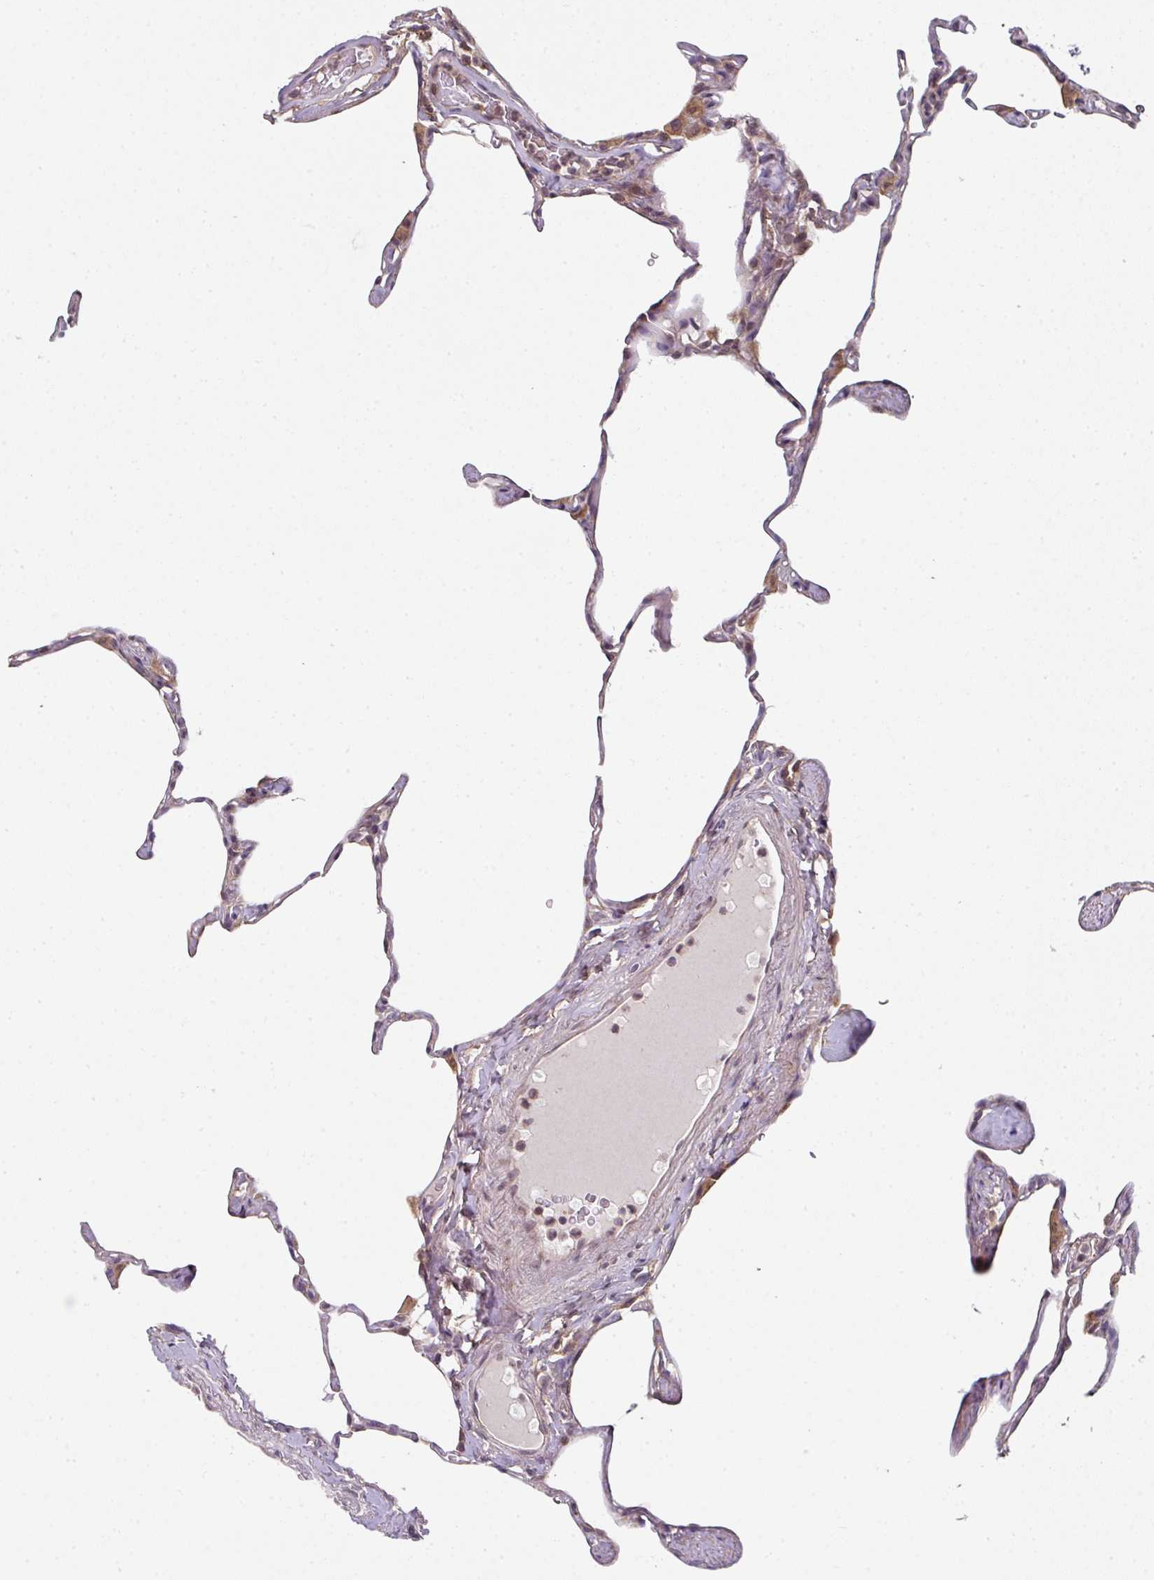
{"staining": {"intensity": "weak", "quantity": "<25%", "location": "cytoplasmic/membranous"}, "tissue": "lung", "cell_type": "Alveolar cells", "image_type": "normal", "snomed": [{"axis": "morphology", "description": "Normal tissue, NOS"}, {"axis": "topography", "description": "Lung"}], "caption": "Photomicrograph shows no protein positivity in alveolar cells of normal lung. Nuclei are stained in blue.", "gene": "CAMLG", "patient": {"sex": "male", "age": 65}}